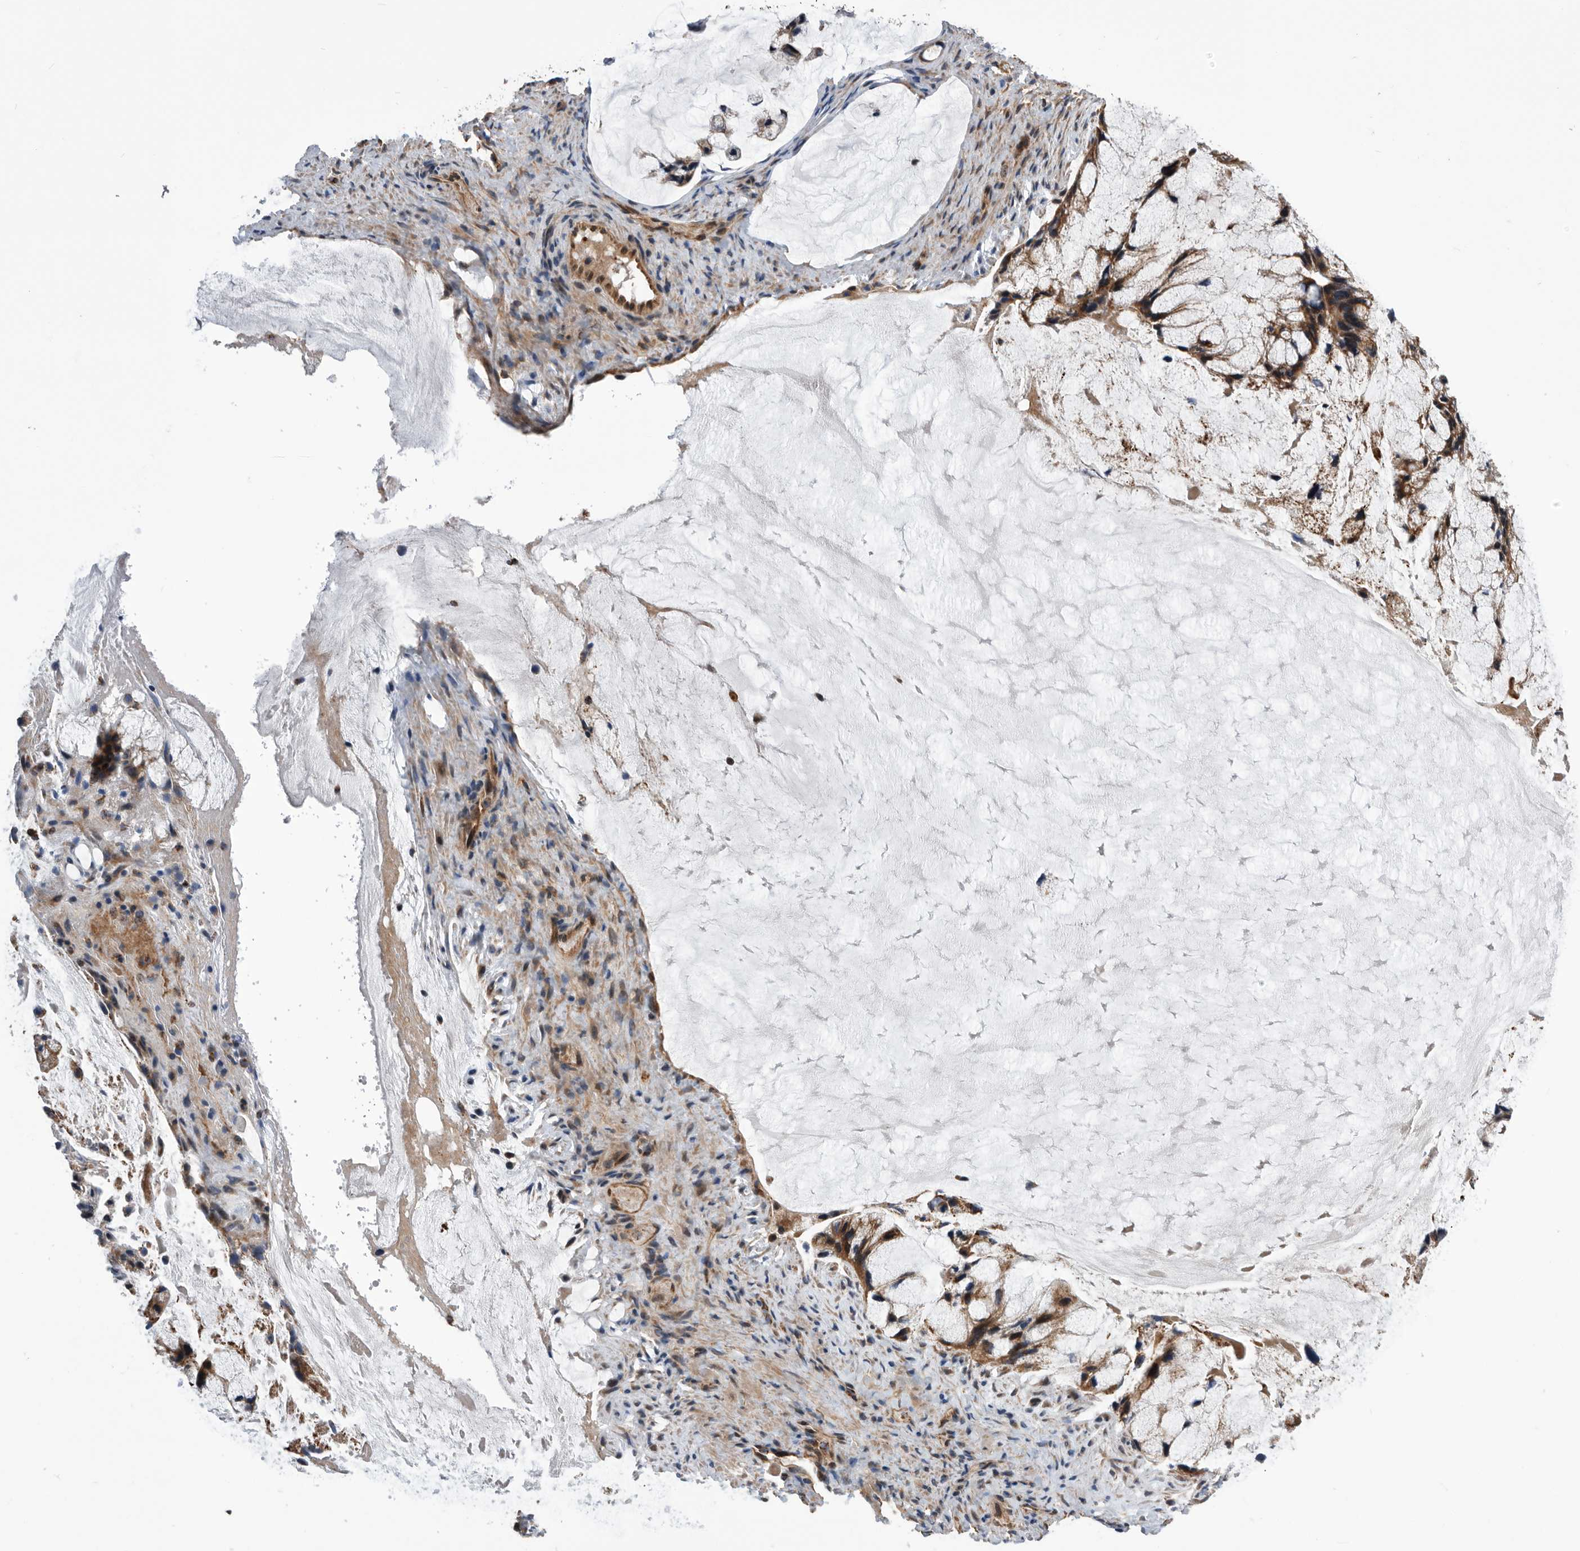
{"staining": {"intensity": "moderate", "quantity": ">75%", "location": "cytoplasmic/membranous"}, "tissue": "ovarian cancer", "cell_type": "Tumor cells", "image_type": "cancer", "snomed": [{"axis": "morphology", "description": "Cystadenocarcinoma, mucinous, NOS"}, {"axis": "topography", "description": "Ovary"}], "caption": "A histopathology image of mucinous cystadenocarcinoma (ovarian) stained for a protein shows moderate cytoplasmic/membranous brown staining in tumor cells.", "gene": "SERINC2", "patient": {"sex": "female", "age": 37}}